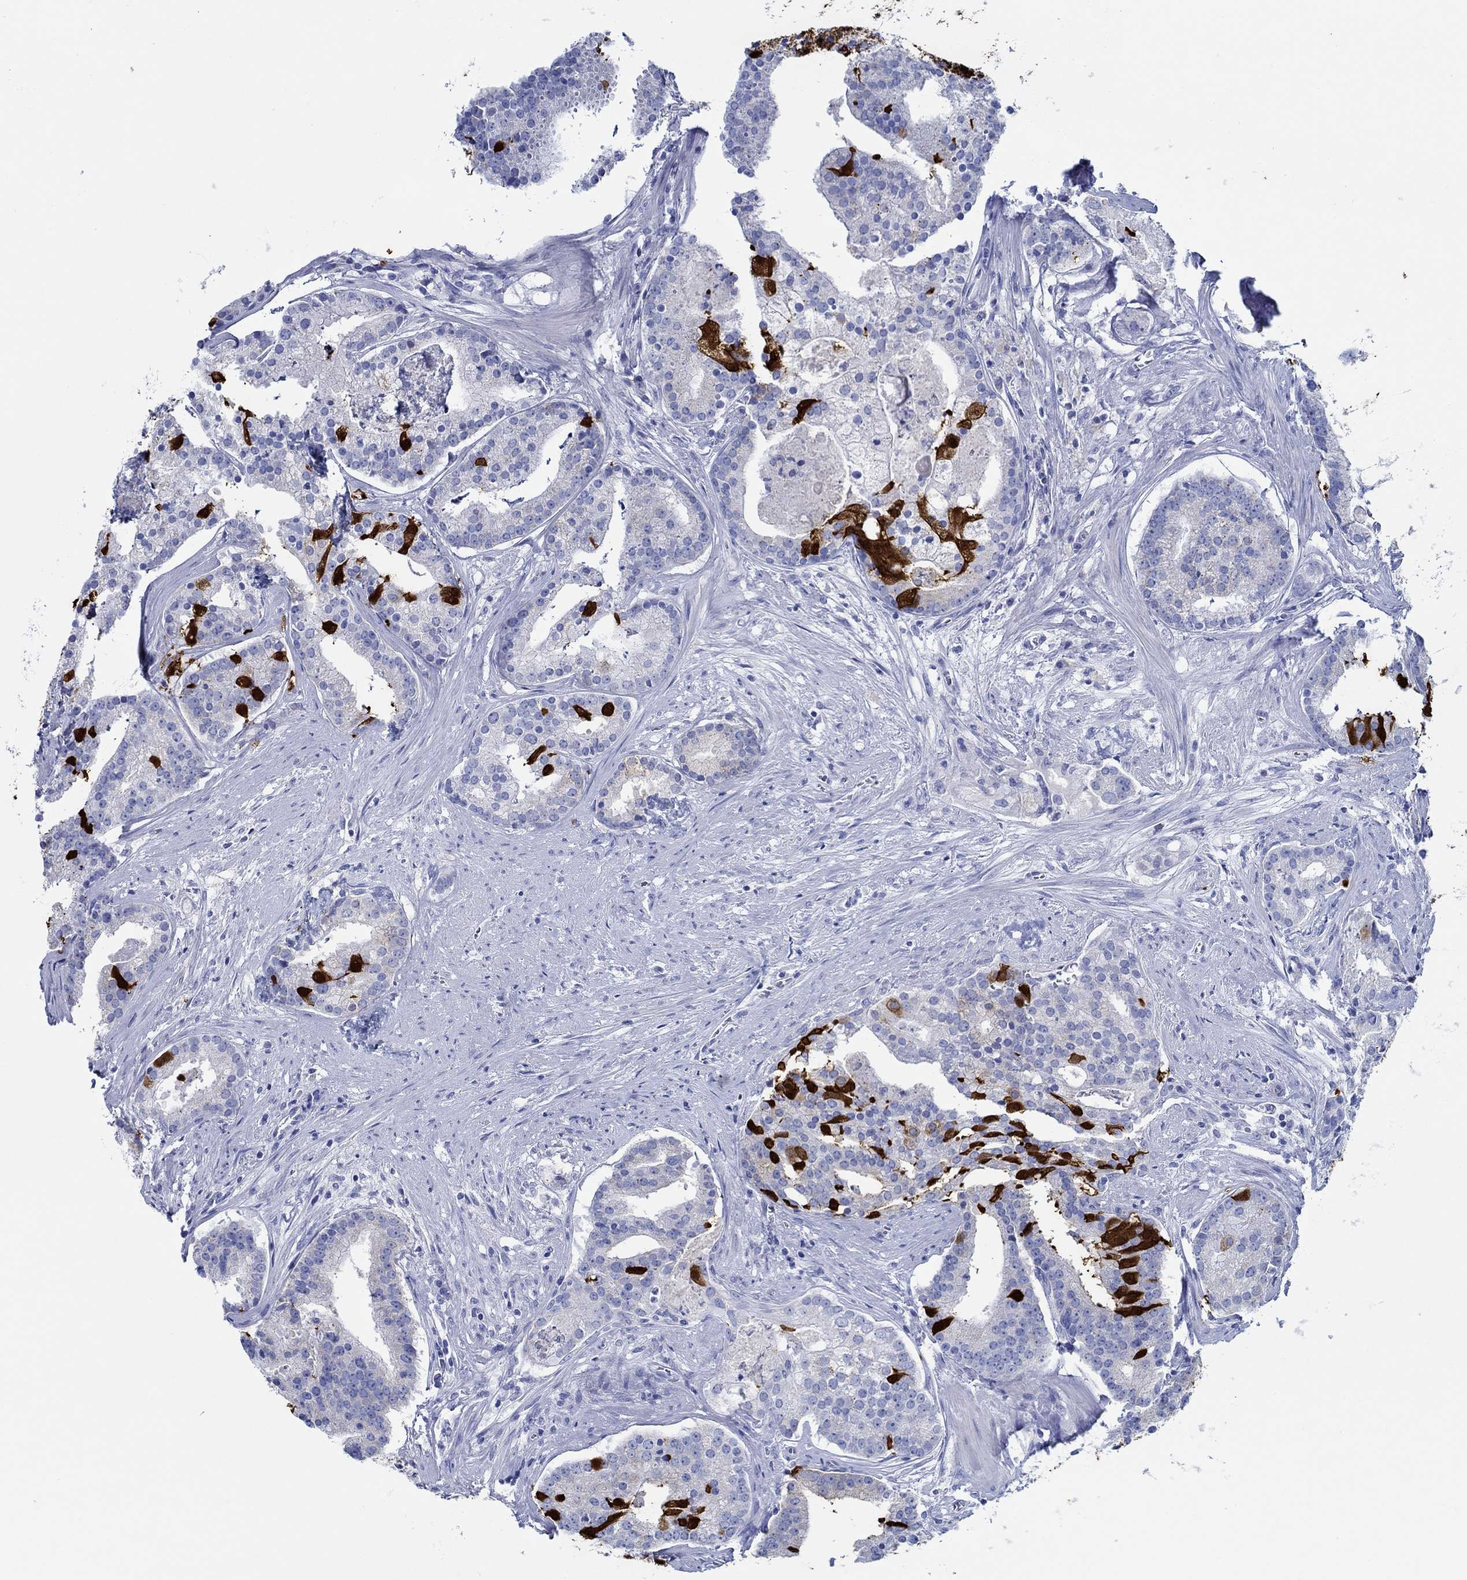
{"staining": {"intensity": "strong", "quantity": "<25%", "location": "cytoplasmic/membranous"}, "tissue": "prostate cancer", "cell_type": "Tumor cells", "image_type": "cancer", "snomed": [{"axis": "morphology", "description": "Adenocarcinoma, NOS"}, {"axis": "topography", "description": "Prostate and seminal vesicle, NOS"}, {"axis": "topography", "description": "Prostate"}], "caption": "IHC image of neoplastic tissue: adenocarcinoma (prostate) stained using immunohistochemistry (IHC) reveals medium levels of strong protein expression localized specifically in the cytoplasmic/membranous of tumor cells, appearing as a cytoplasmic/membranous brown color.", "gene": "IGFBP6", "patient": {"sex": "male", "age": 44}}